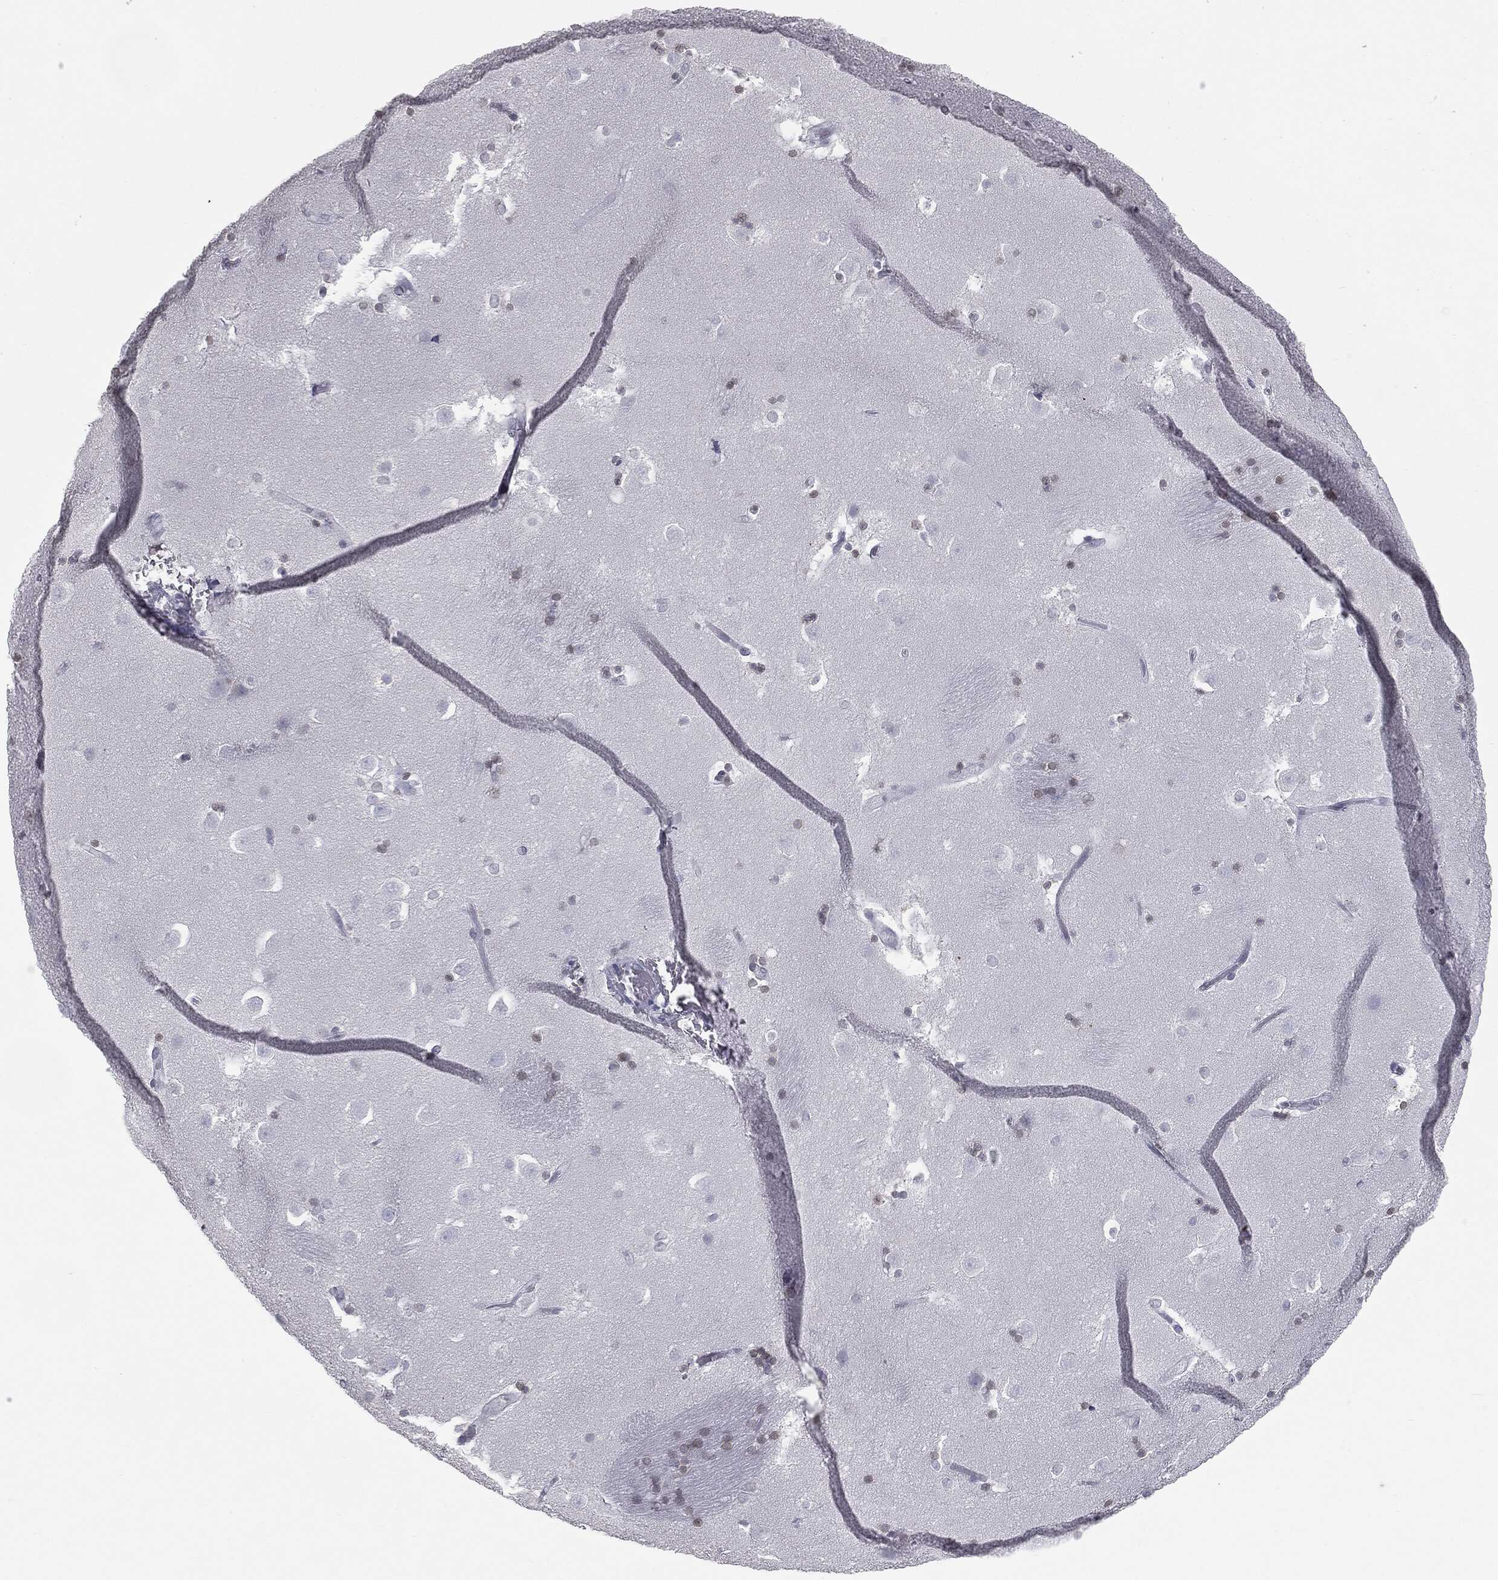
{"staining": {"intensity": "weak", "quantity": "25%-75%", "location": "nuclear"}, "tissue": "caudate", "cell_type": "Glial cells", "image_type": "normal", "snomed": [{"axis": "morphology", "description": "Normal tissue, NOS"}, {"axis": "topography", "description": "Lateral ventricle wall"}], "caption": "IHC of unremarkable caudate reveals low levels of weak nuclear staining in approximately 25%-75% of glial cells.", "gene": "ALDOB", "patient": {"sex": "male", "age": 51}}